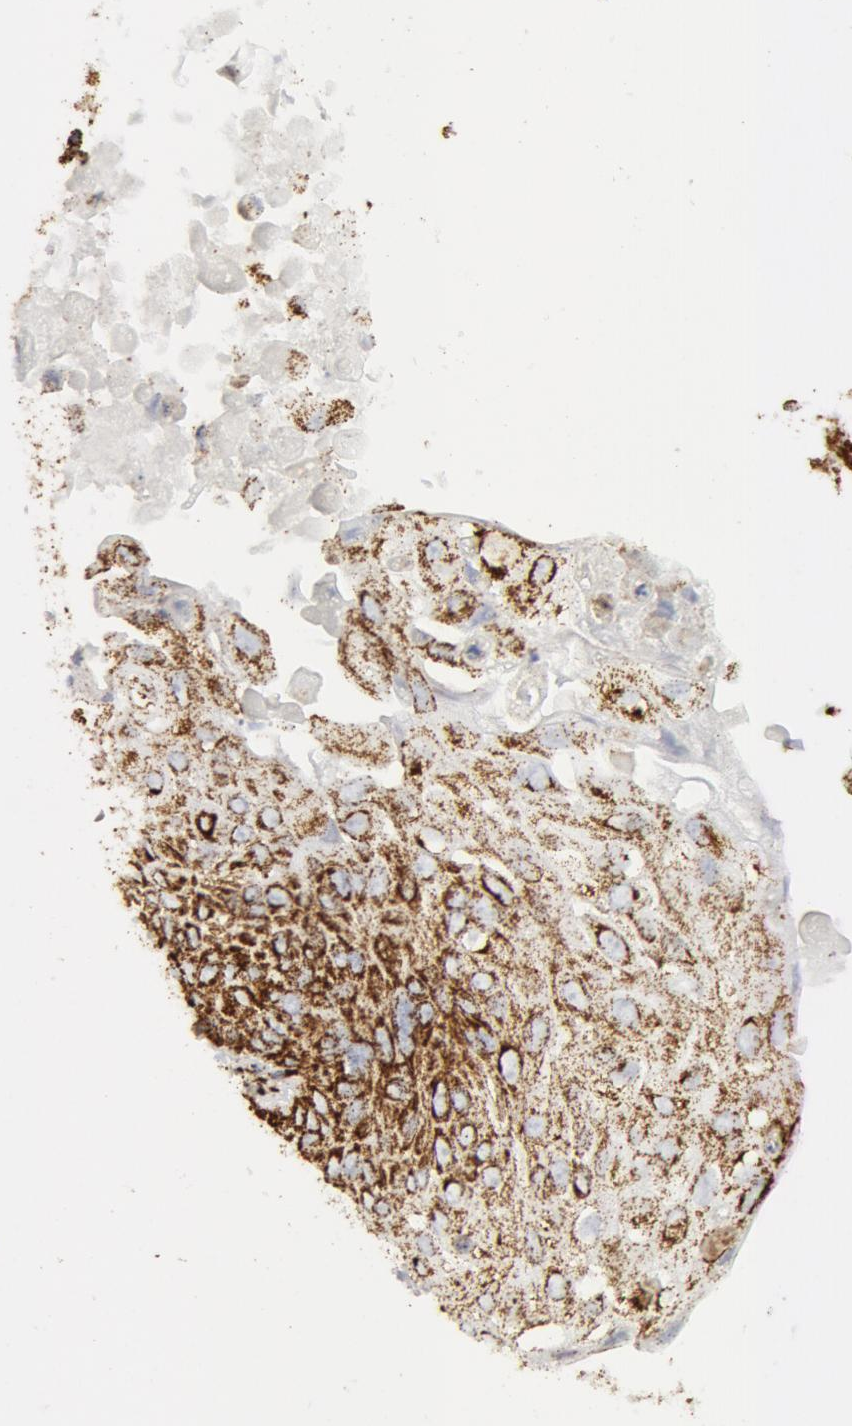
{"staining": {"intensity": "strong", "quantity": ">75%", "location": "cytoplasmic/membranous"}, "tissue": "lung cancer", "cell_type": "Tumor cells", "image_type": "cancer", "snomed": [{"axis": "morphology", "description": "Adenocarcinoma, NOS"}, {"axis": "topography", "description": "Lung"}], "caption": "Lung adenocarcinoma tissue exhibits strong cytoplasmic/membranous positivity in approximately >75% of tumor cells", "gene": "ATP5F1B", "patient": {"sex": "male", "age": 60}}